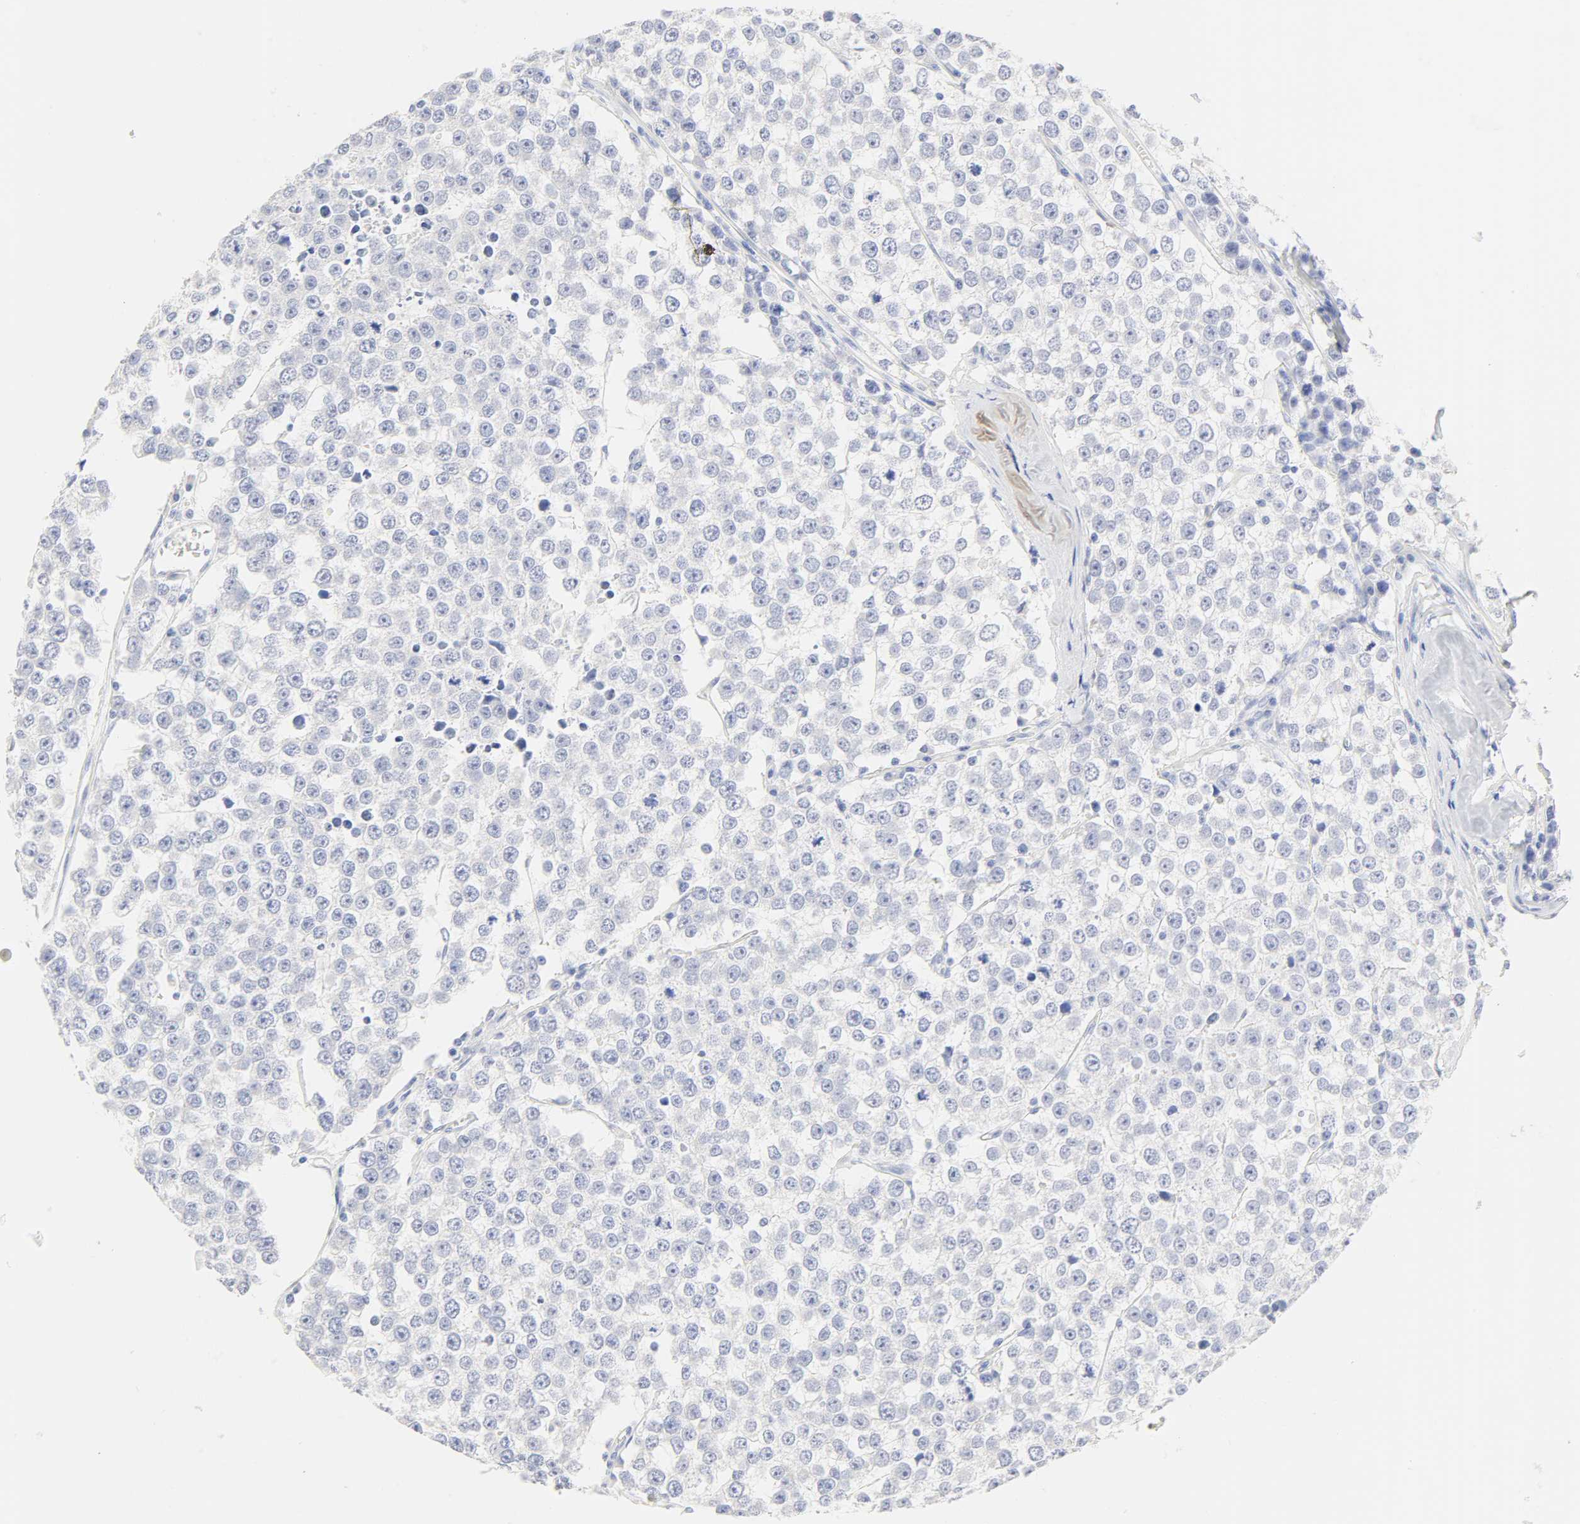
{"staining": {"intensity": "negative", "quantity": "none", "location": "none"}, "tissue": "testis cancer", "cell_type": "Tumor cells", "image_type": "cancer", "snomed": [{"axis": "morphology", "description": "Seminoma, NOS"}, {"axis": "morphology", "description": "Carcinoma, Embryonal, NOS"}, {"axis": "topography", "description": "Testis"}], "caption": "IHC micrograph of neoplastic tissue: human testis cancer stained with DAB (3,3'-diaminobenzidine) demonstrates no significant protein positivity in tumor cells. (IHC, brightfield microscopy, high magnification).", "gene": "SLCO1B3", "patient": {"sex": "male", "age": 52}}